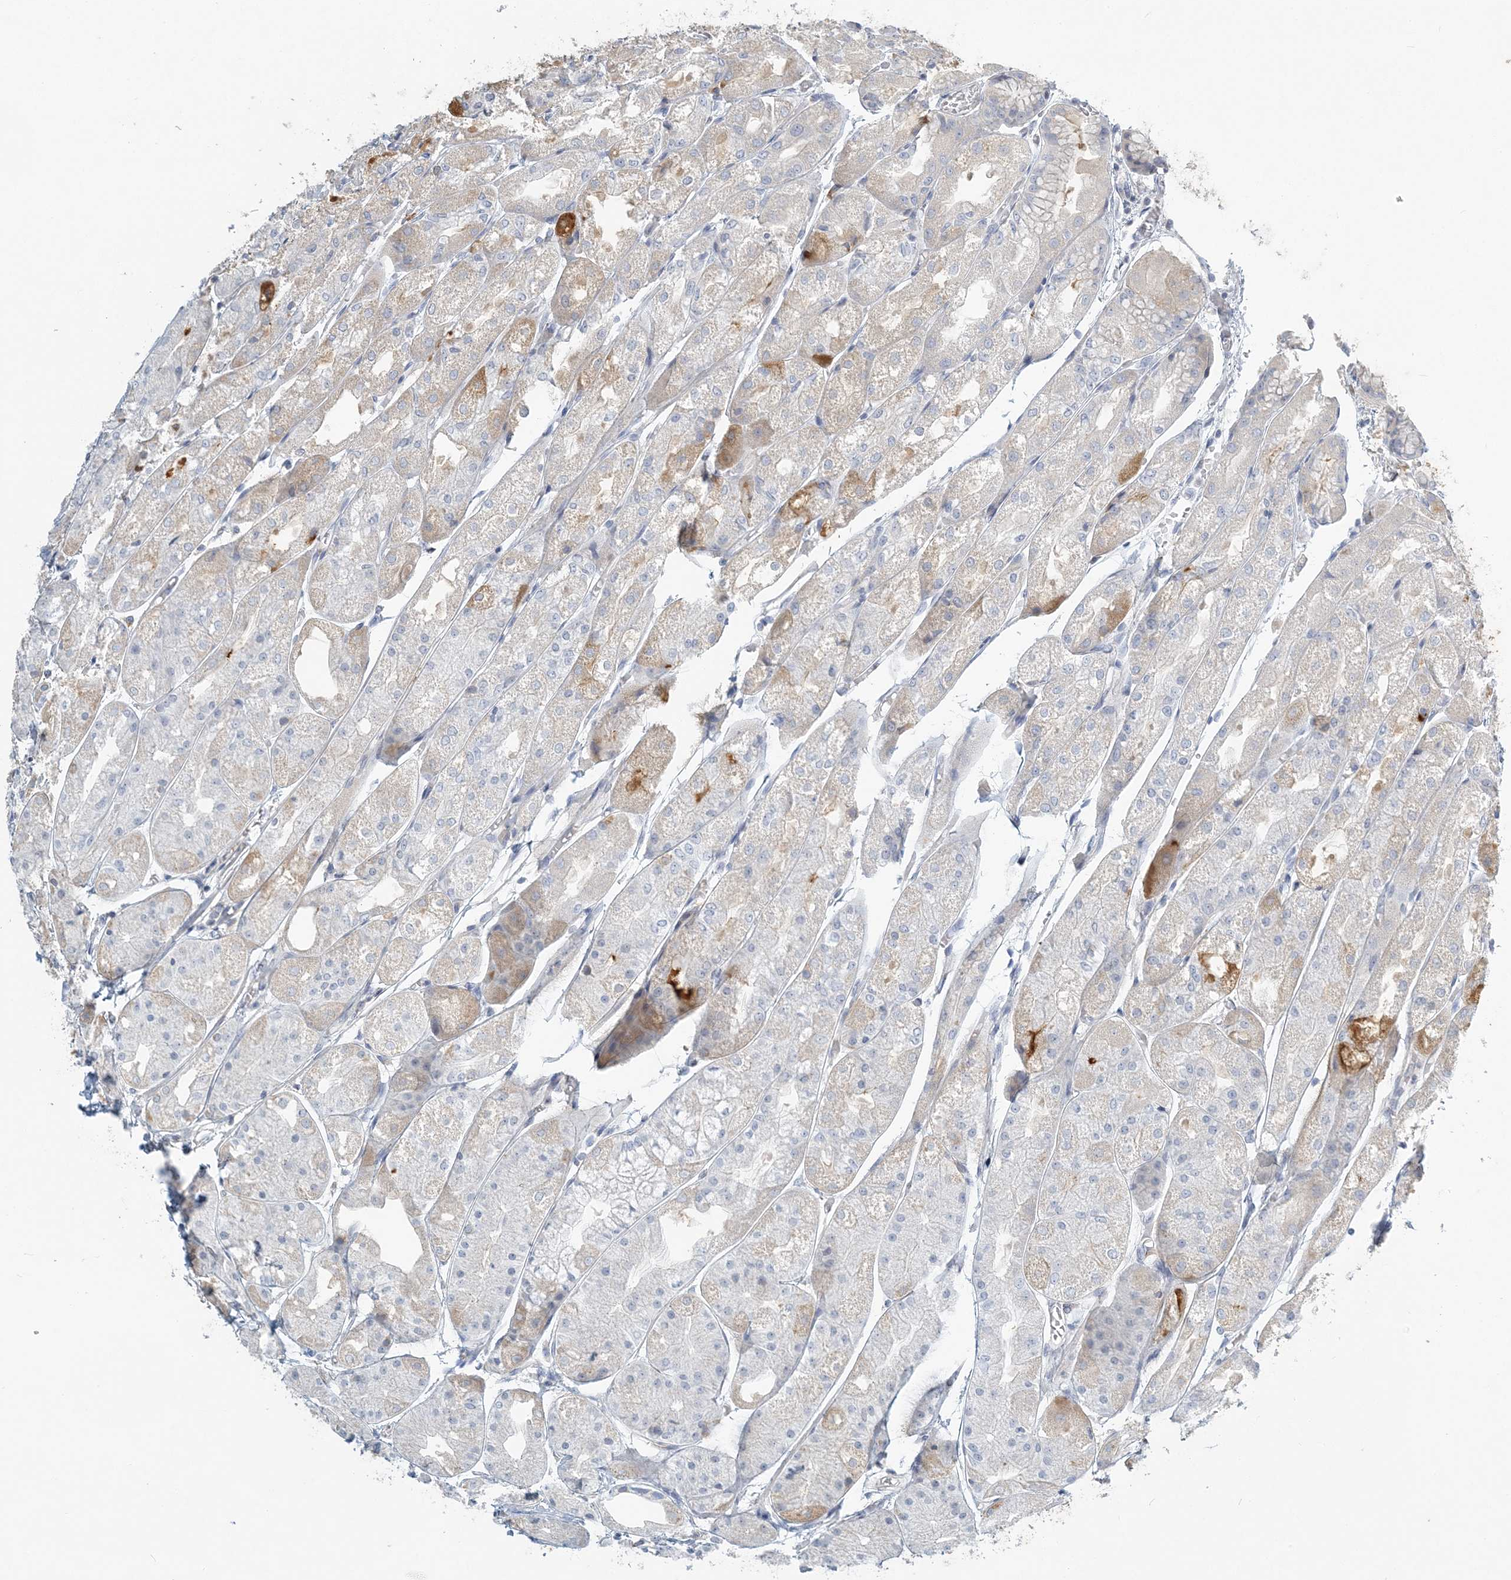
{"staining": {"intensity": "weak", "quantity": "<25%", "location": "cytoplasmic/membranous"}, "tissue": "stomach", "cell_type": "Glandular cells", "image_type": "normal", "snomed": [{"axis": "morphology", "description": "Normal tissue, NOS"}, {"axis": "topography", "description": "Stomach, upper"}], "caption": "High magnification brightfield microscopy of benign stomach stained with DAB (brown) and counterstained with hematoxylin (blue): glandular cells show no significant expression. Brightfield microscopy of immunohistochemistry stained with DAB (3,3'-diaminobenzidine) (brown) and hematoxylin (blue), captured at high magnification.", "gene": "NAA11", "patient": {"sex": "male", "age": 72}}